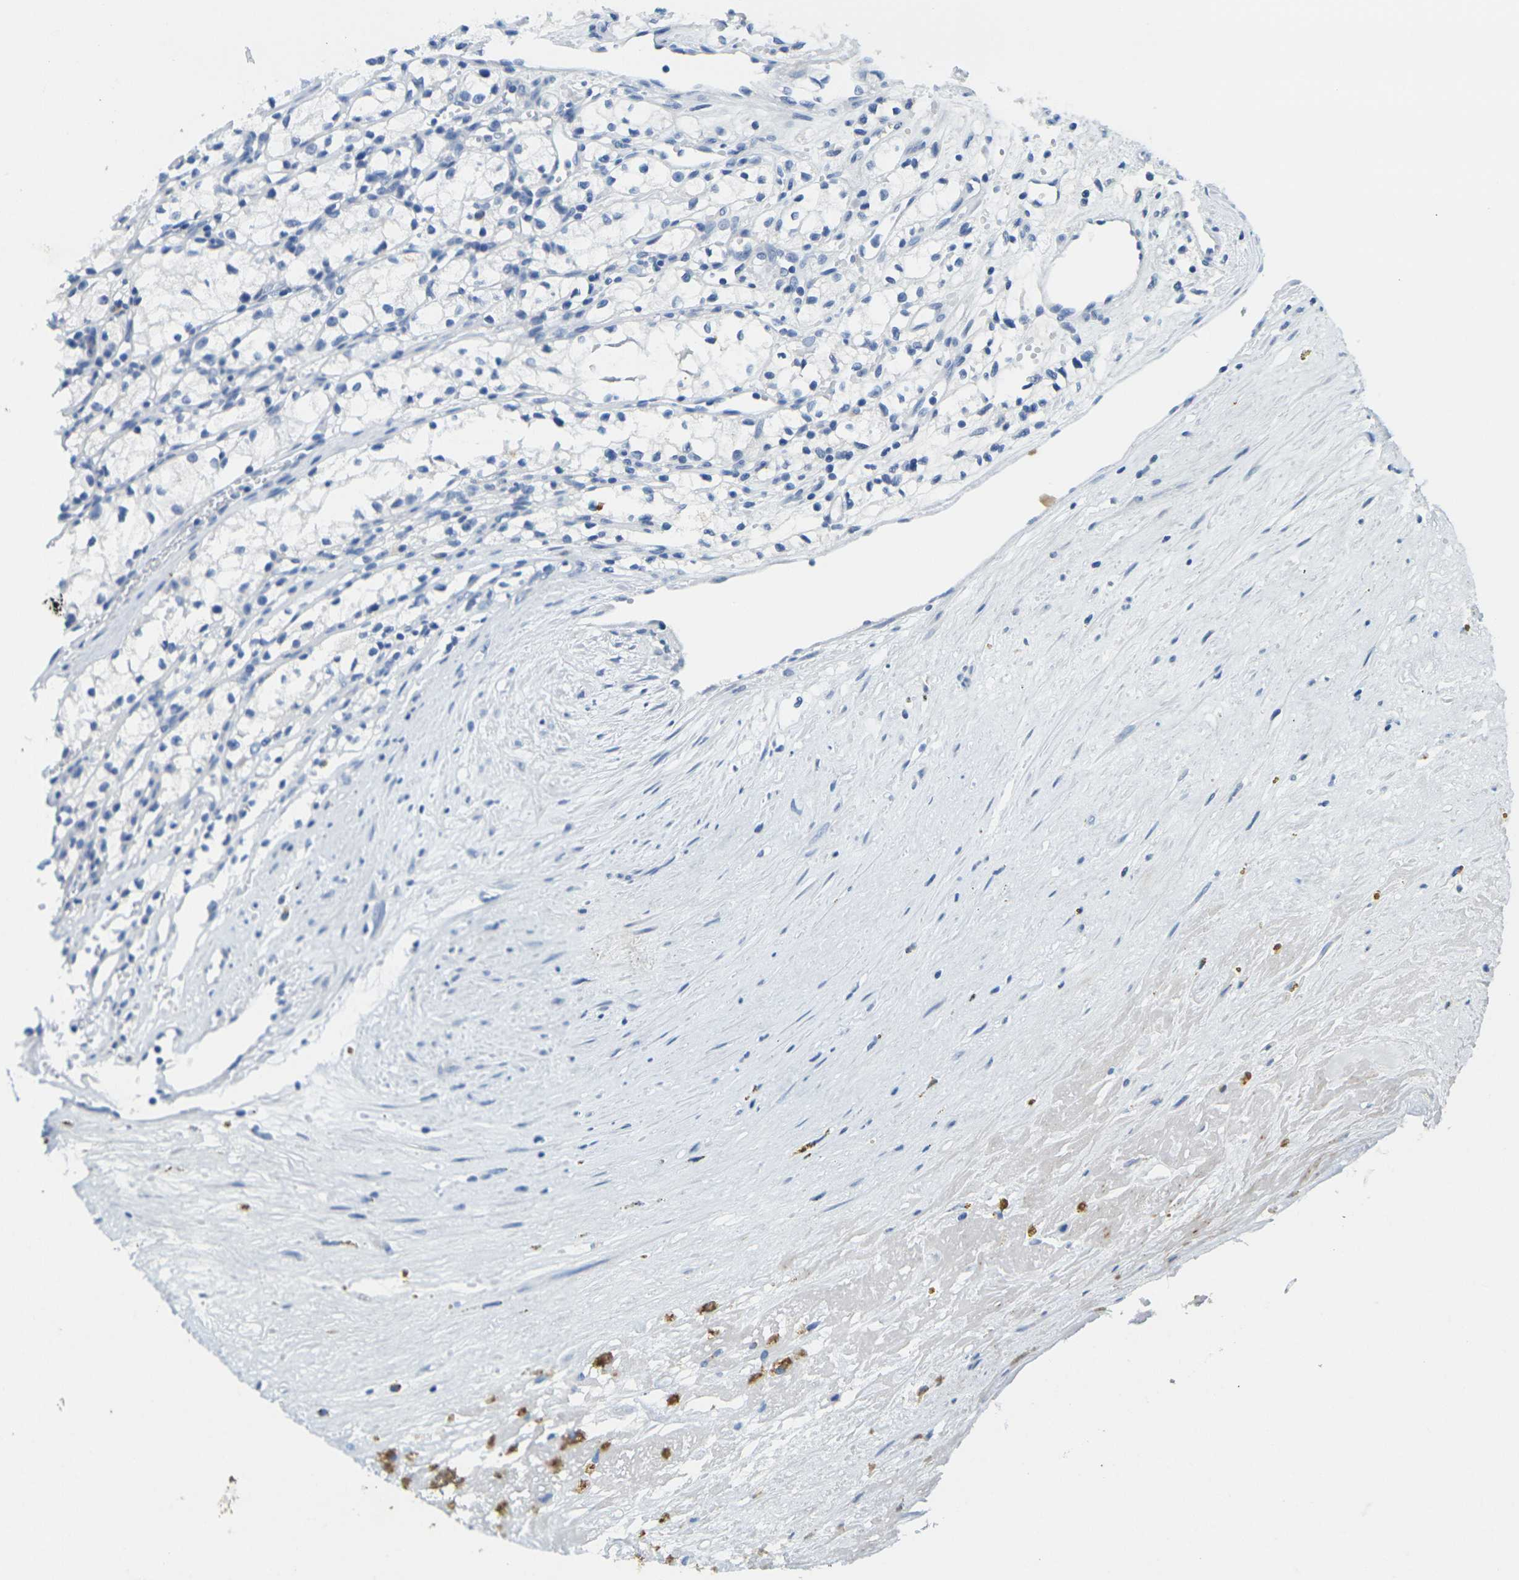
{"staining": {"intensity": "negative", "quantity": "none", "location": "none"}, "tissue": "renal cancer", "cell_type": "Tumor cells", "image_type": "cancer", "snomed": [{"axis": "morphology", "description": "Normal tissue, NOS"}, {"axis": "morphology", "description": "Adenocarcinoma, NOS"}, {"axis": "topography", "description": "Kidney"}], "caption": "Photomicrograph shows no significant protein expression in tumor cells of renal cancer.", "gene": "FAM3D", "patient": {"sex": "male", "age": 59}}